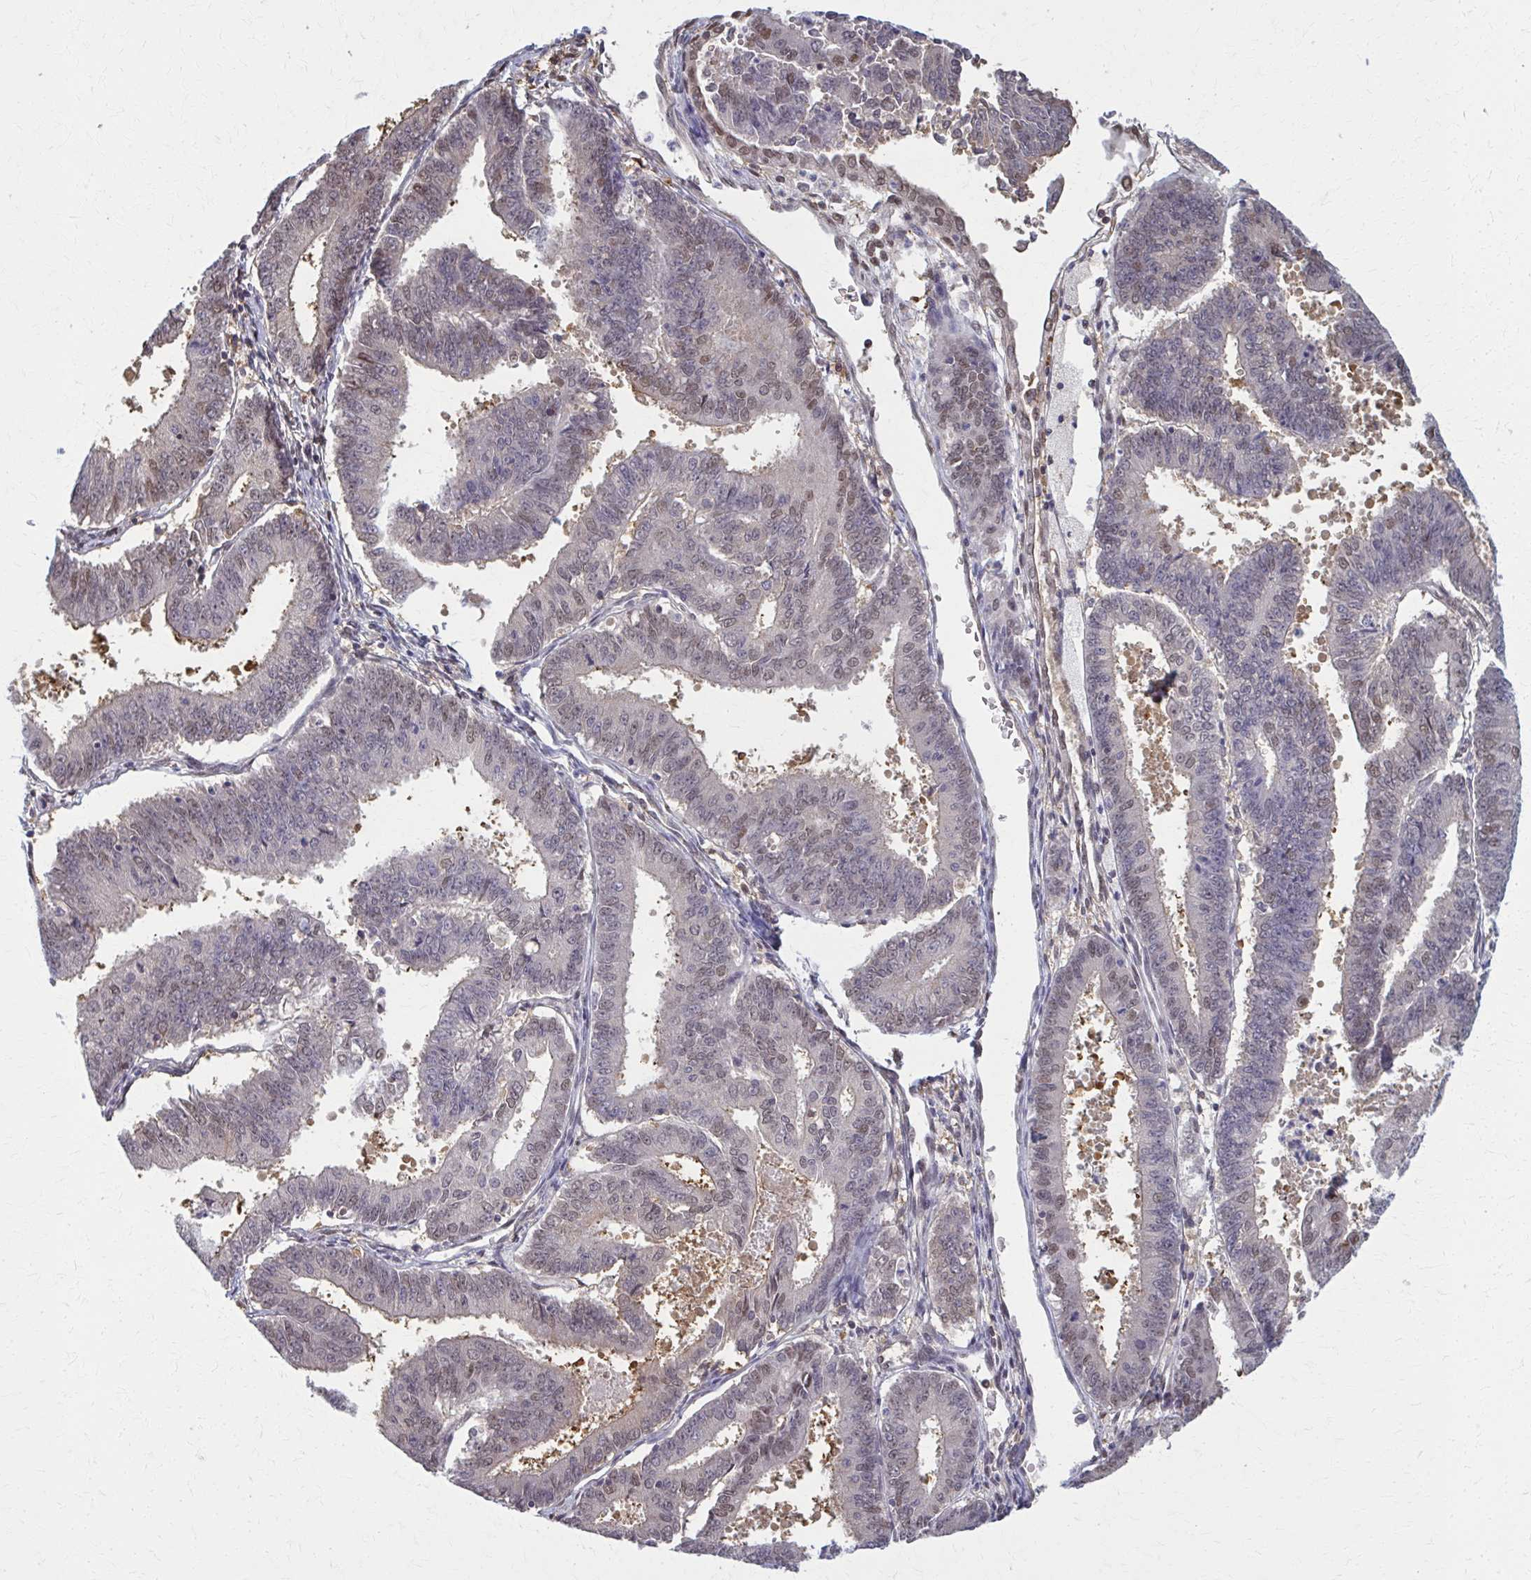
{"staining": {"intensity": "moderate", "quantity": "25%-75%", "location": "cytoplasmic/membranous,nuclear"}, "tissue": "endometrial cancer", "cell_type": "Tumor cells", "image_type": "cancer", "snomed": [{"axis": "morphology", "description": "Adenocarcinoma, NOS"}, {"axis": "topography", "description": "Endometrium"}], "caption": "Endometrial cancer (adenocarcinoma) stained with a protein marker reveals moderate staining in tumor cells.", "gene": "MDH1", "patient": {"sex": "female", "age": 73}}